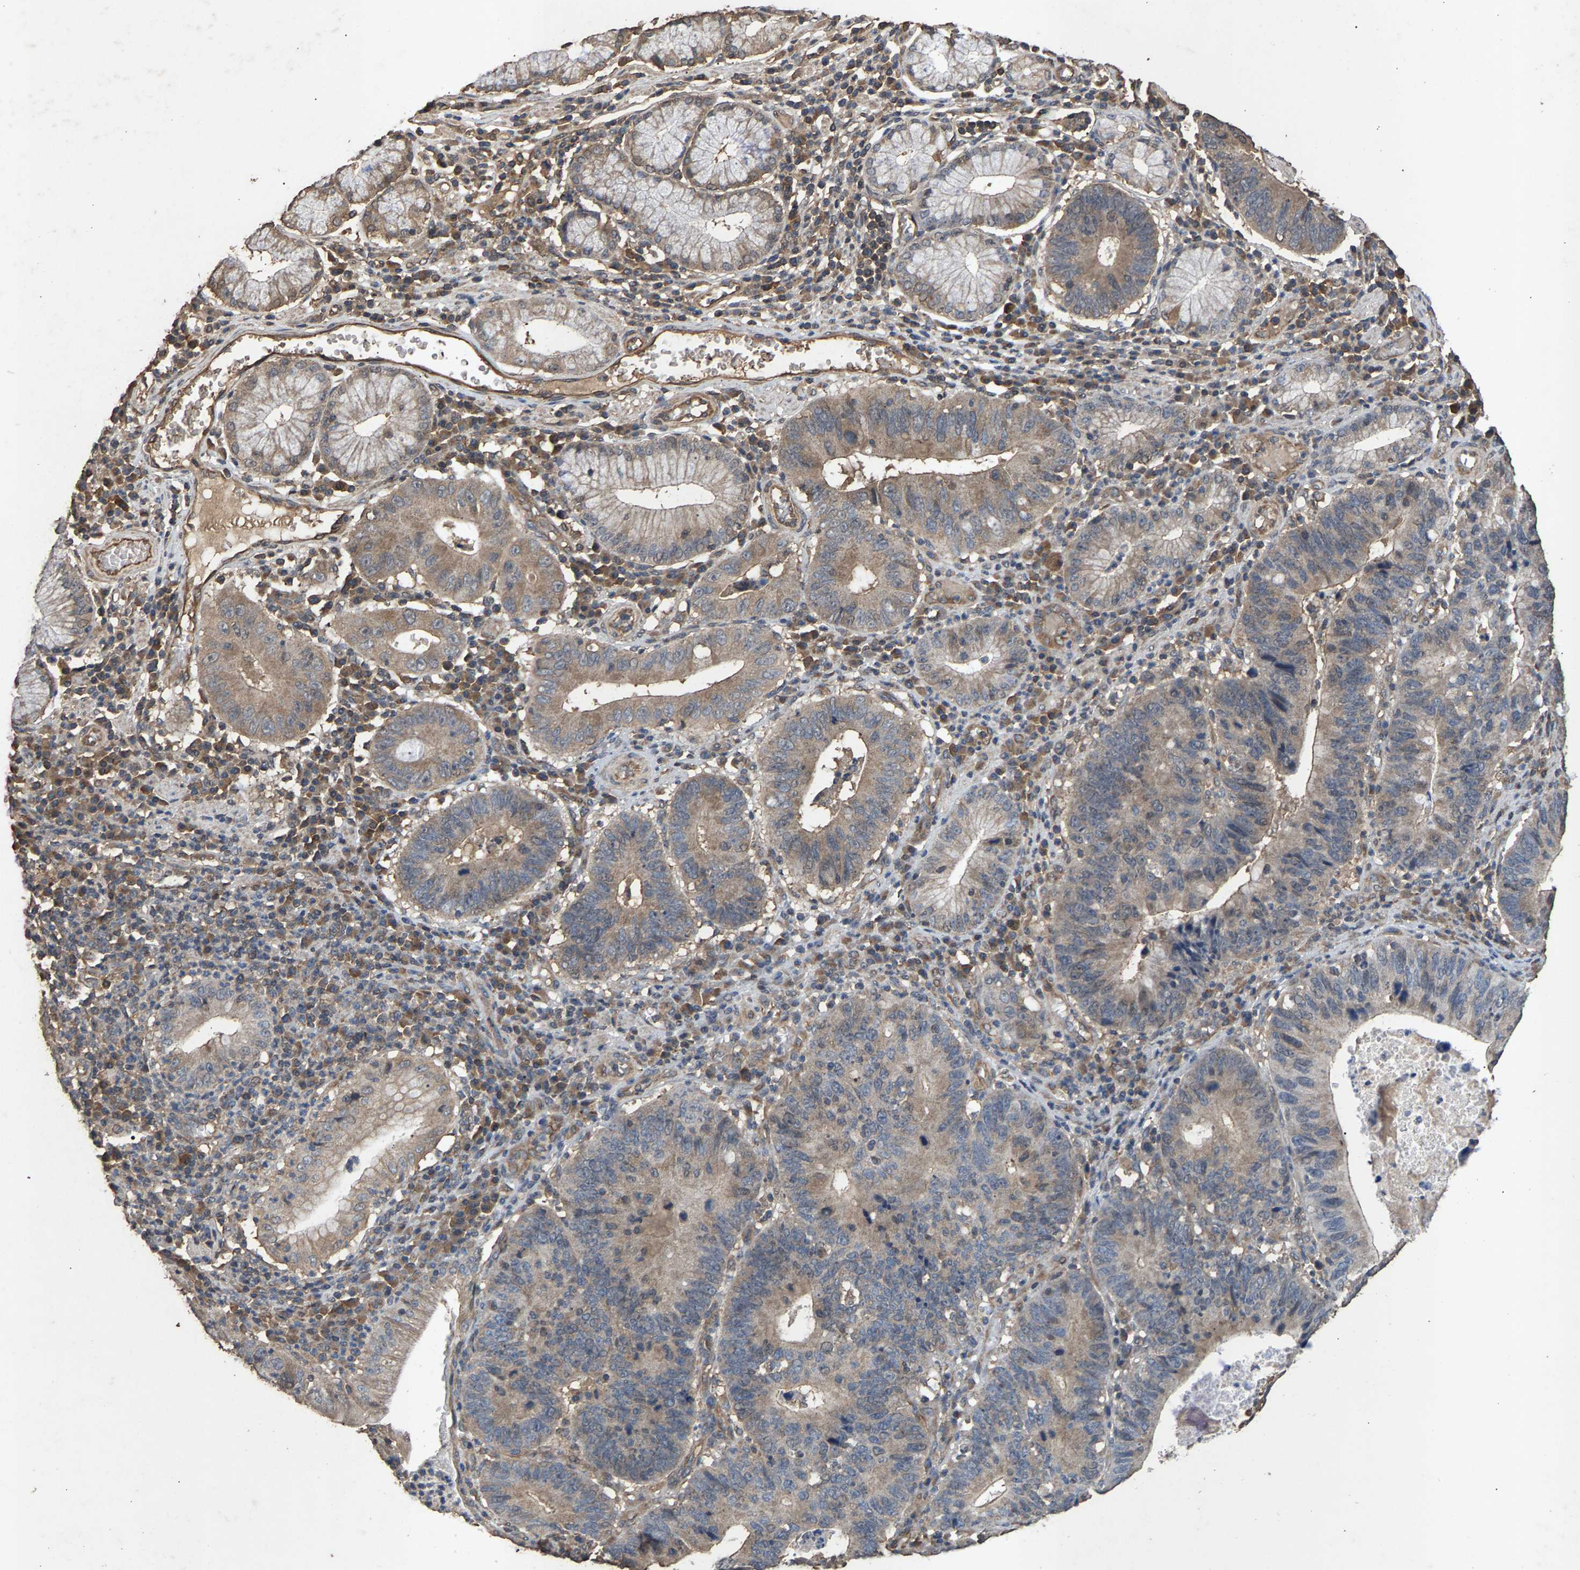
{"staining": {"intensity": "weak", "quantity": ">75%", "location": "cytoplasmic/membranous"}, "tissue": "stomach cancer", "cell_type": "Tumor cells", "image_type": "cancer", "snomed": [{"axis": "morphology", "description": "Adenocarcinoma, NOS"}, {"axis": "topography", "description": "Stomach"}], "caption": "Brown immunohistochemical staining in human stomach cancer demonstrates weak cytoplasmic/membranous expression in about >75% of tumor cells. Ihc stains the protein of interest in brown and the nuclei are stained blue.", "gene": "HTRA3", "patient": {"sex": "male", "age": 59}}